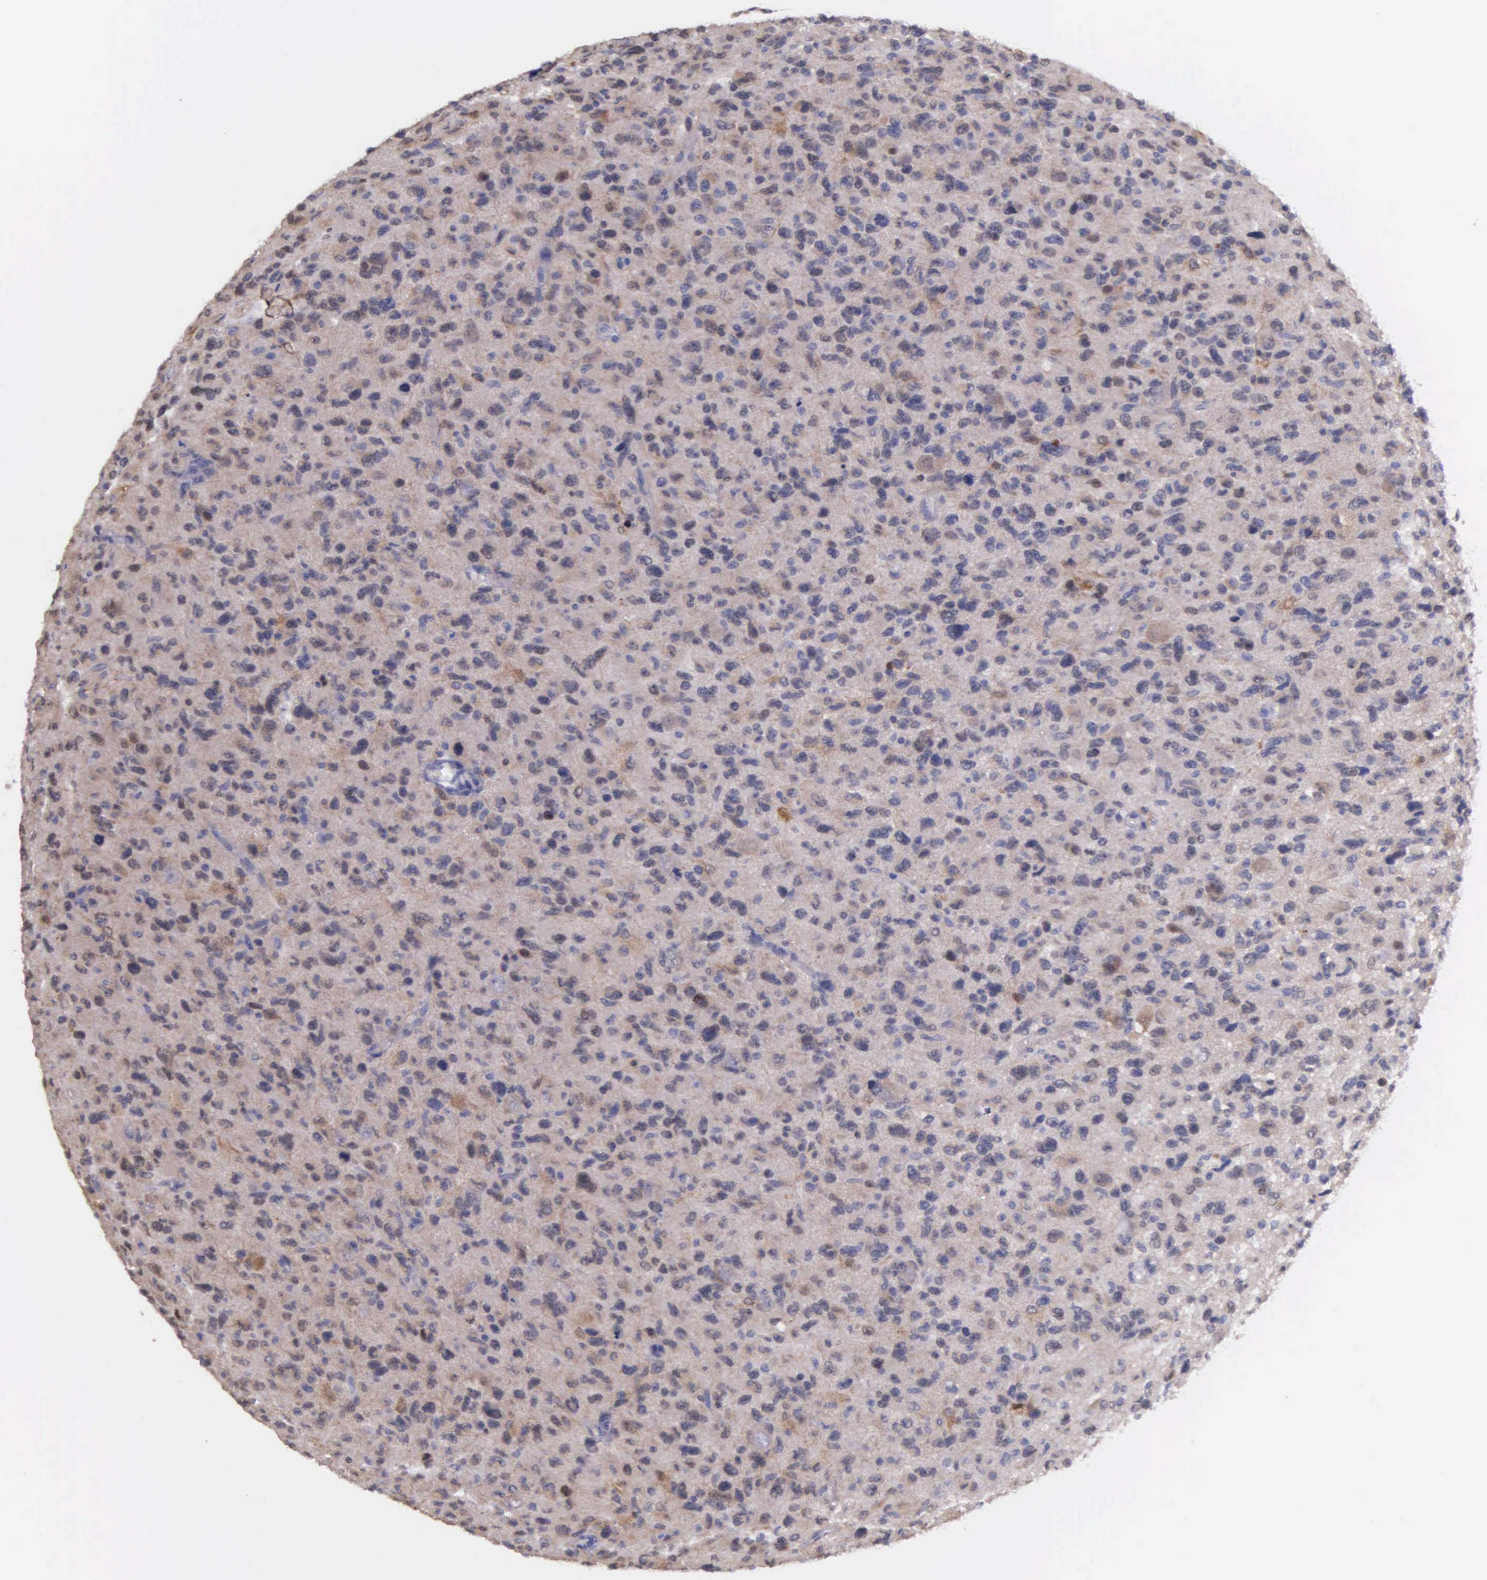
{"staining": {"intensity": "weak", "quantity": "<25%", "location": "cytoplasmic/membranous"}, "tissue": "glioma", "cell_type": "Tumor cells", "image_type": "cancer", "snomed": [{"axis": "morphology", "description": "Glioma, malignant, High grade"}, {"axis": "topography", "description": "Brain"}], "caption": "DAB (3,3'-diaminobenzidine) immunohistochemical staining of human malignant glioma (high-grade) exhibits no significant staining in tumor cells.", "gene": "GSTT2", "patient": {"sex": "female", "age": 60}}